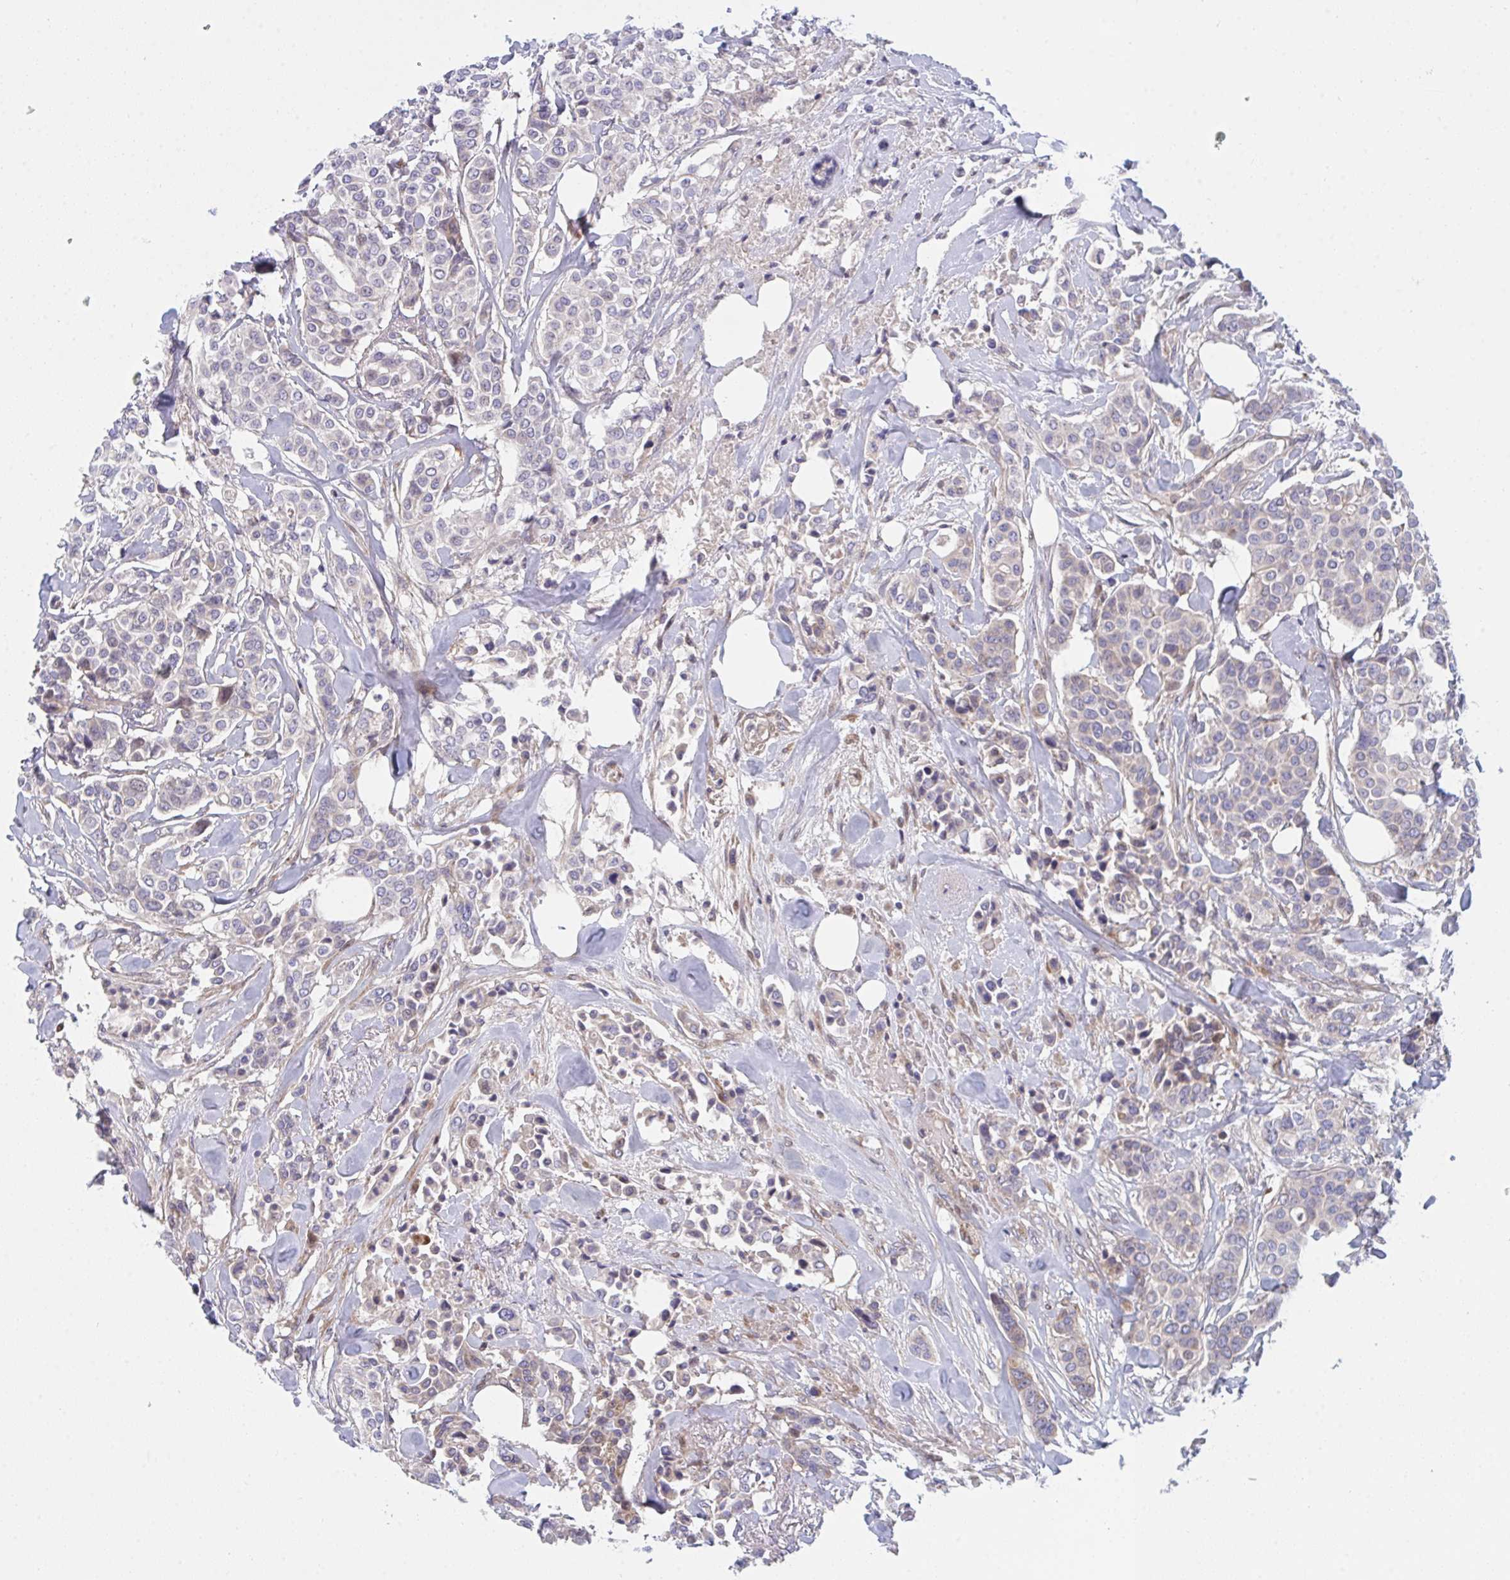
{"staining": {"intensity": "negative", "quantity": "none", "location": "none"}, "tissue": "breast cancer", "cell_type": "Tumor cells", "image_type": "cancer", "snomed": [{"axis": "morphology", "description": "Lobular carcinoma"}, {"axis": "topography", "description": "Breast"}], "caption": "An immunohistochemistry (IHC) micrograph of breast lobular carcinoma is shown. There is no staining in tumor cells of breast lobular carcinoma.", "gene": "TNFSF4", "patient": {"sex": "female", "age": 51}}